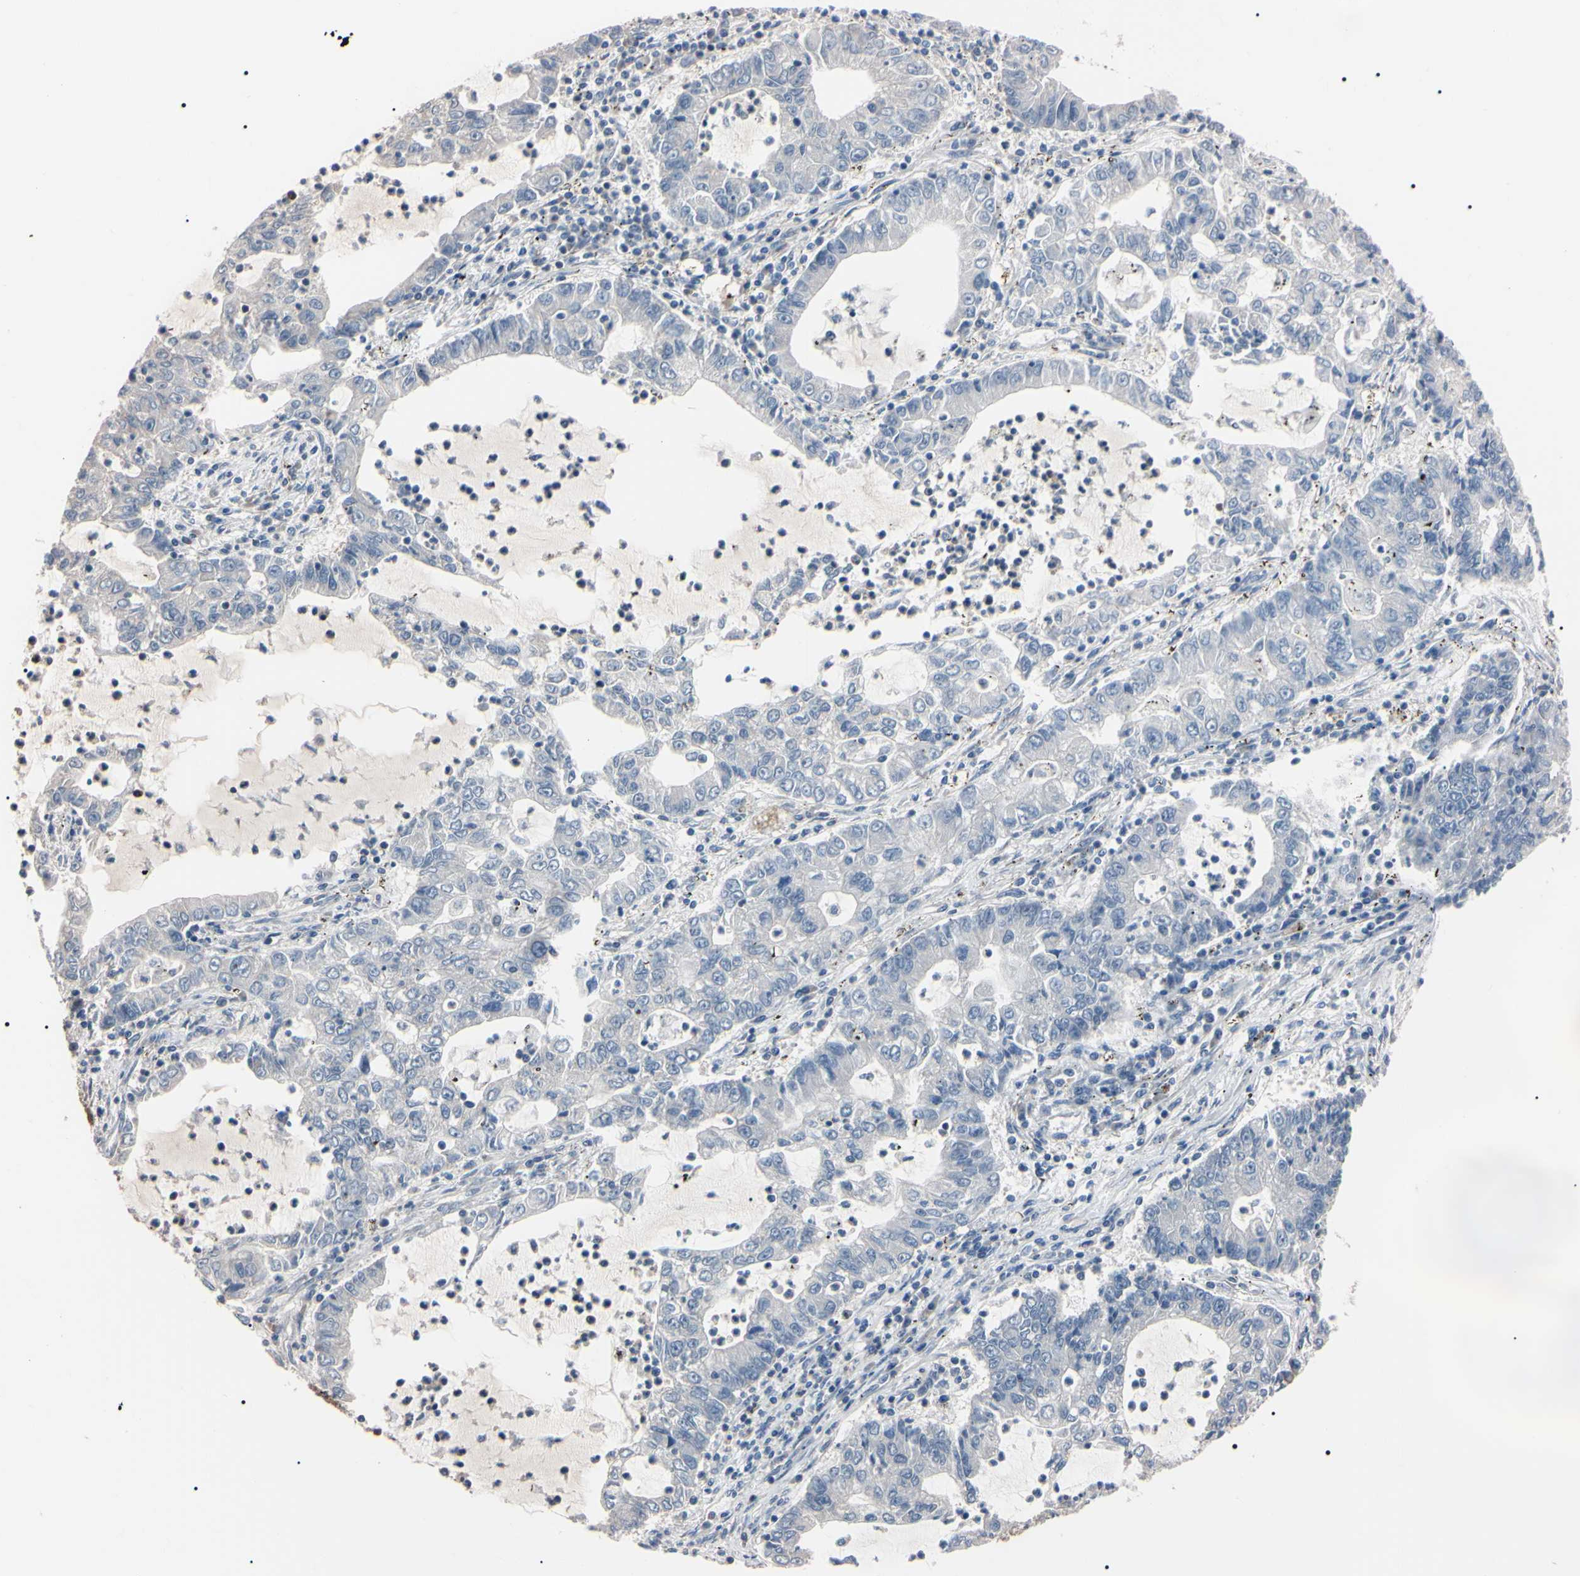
{"staining": {"intensity": "negative", "quantity": "none", "location": "none"}, "tissue": "lung cancer", "cell_type": "Tumor cells", "image_type": "cancer", "snomed": [{"axis": "morphology", "description": "Adenocarcinoma, NOS"}, {"axis": "topography", "description": "Lung"}], "caption": "There is no significant staining in tumor cells of lung cancer.", "gene": "PRKACA", "patient": {"sex": "female", "age": 51}}